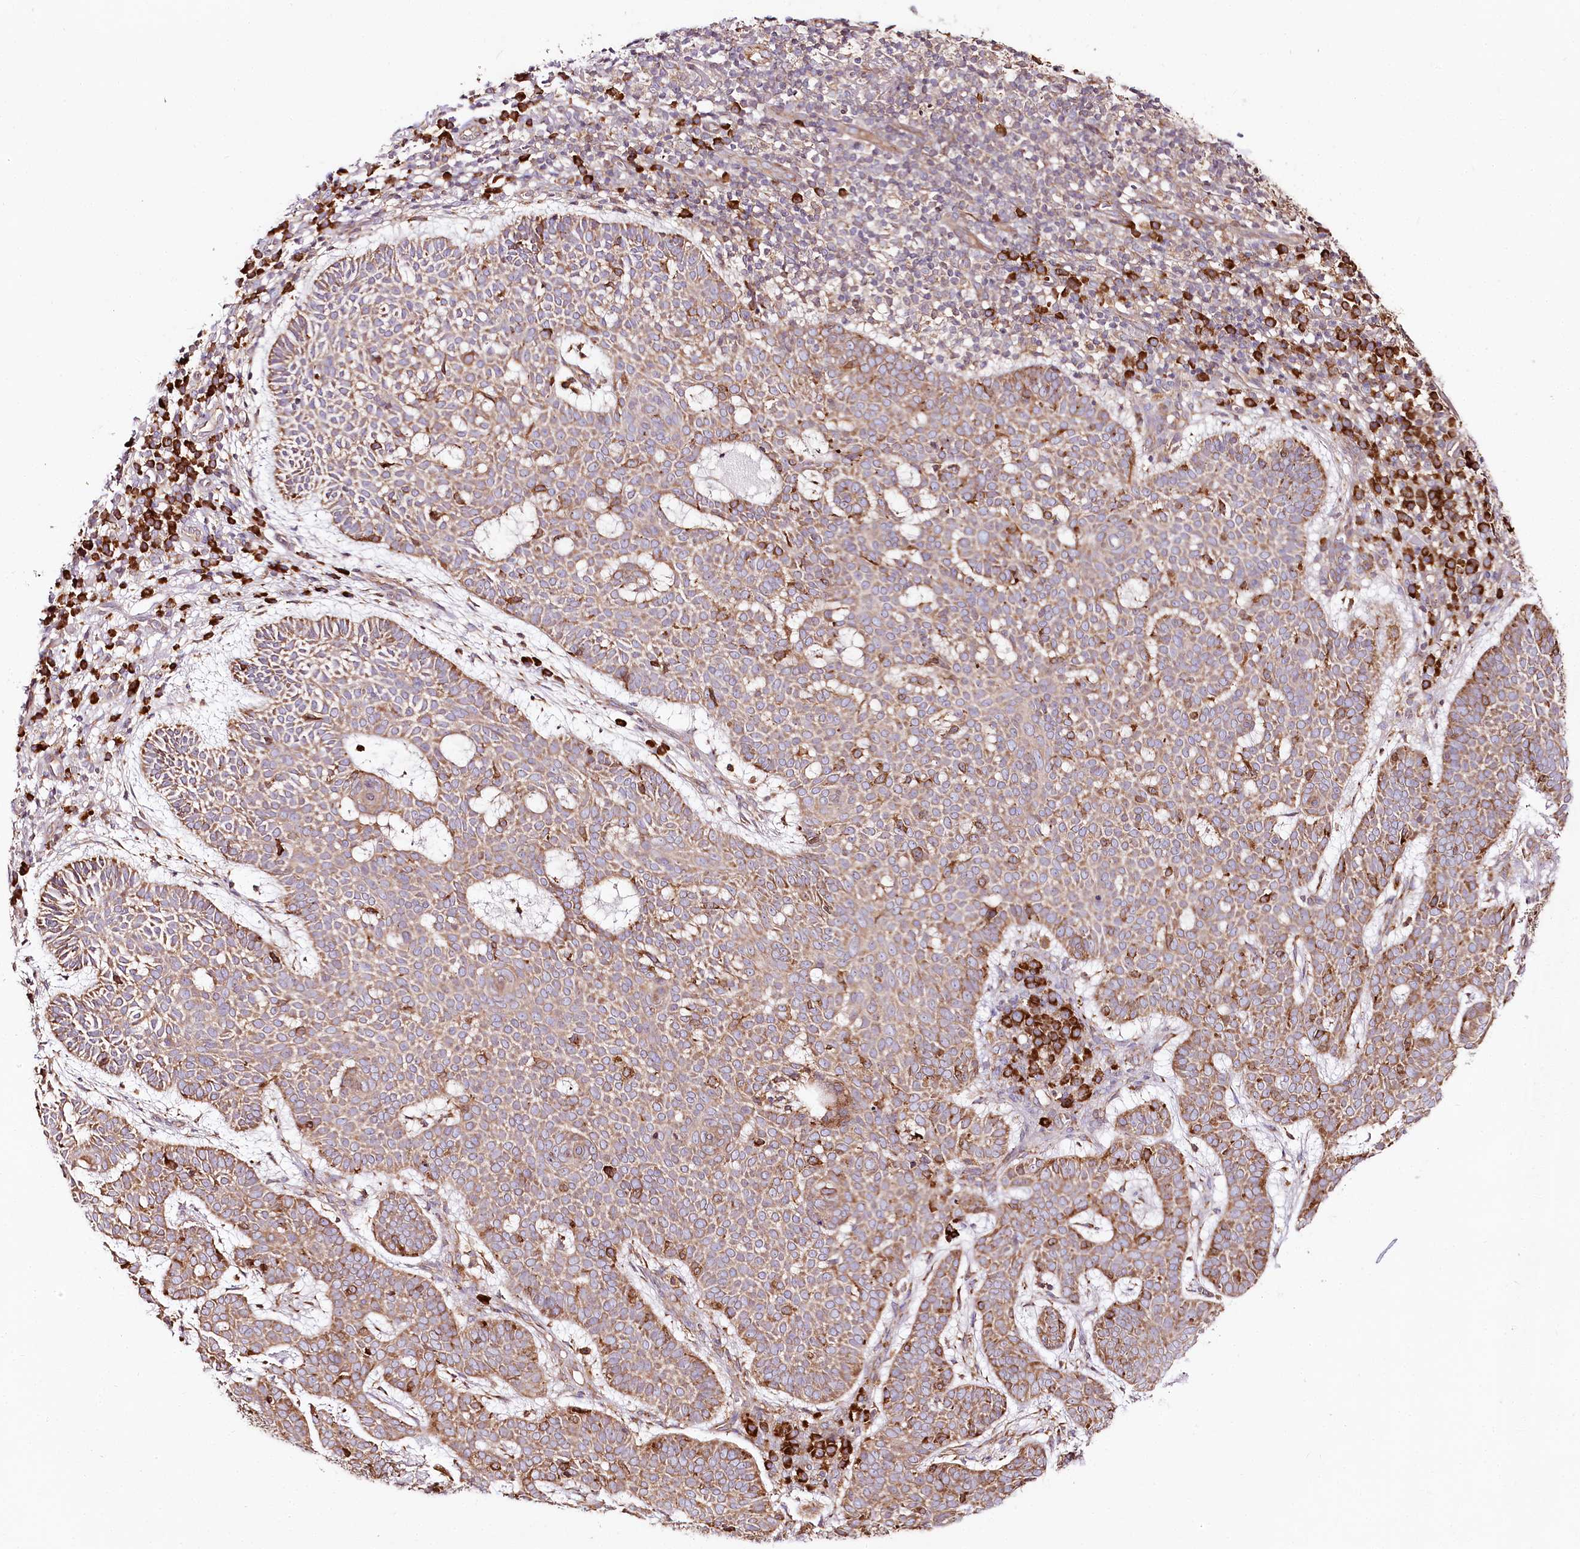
{"staining": {"intensity": "moderate", "quantity": "25%-75%", "location": "cytoplasmic/membranous"}, "tissue": "skin cancer", "cell_type": "Tumor cells", "image_type": "cancer", "snomed": [{"axis": "morphology", "description": "Basal cell carcinoma"}, {"axis": "topography", "description": "Skin"}], "caption": "Immunohistochemical staining of skin cancer (basal cell carcinoma) displays medium levels of moderate cytoplasmic/membranous protein positivity in about 25%-75% of tumor cells.", "gene": "CNPY2", "patient": {"sex": "male", "age": 85}}